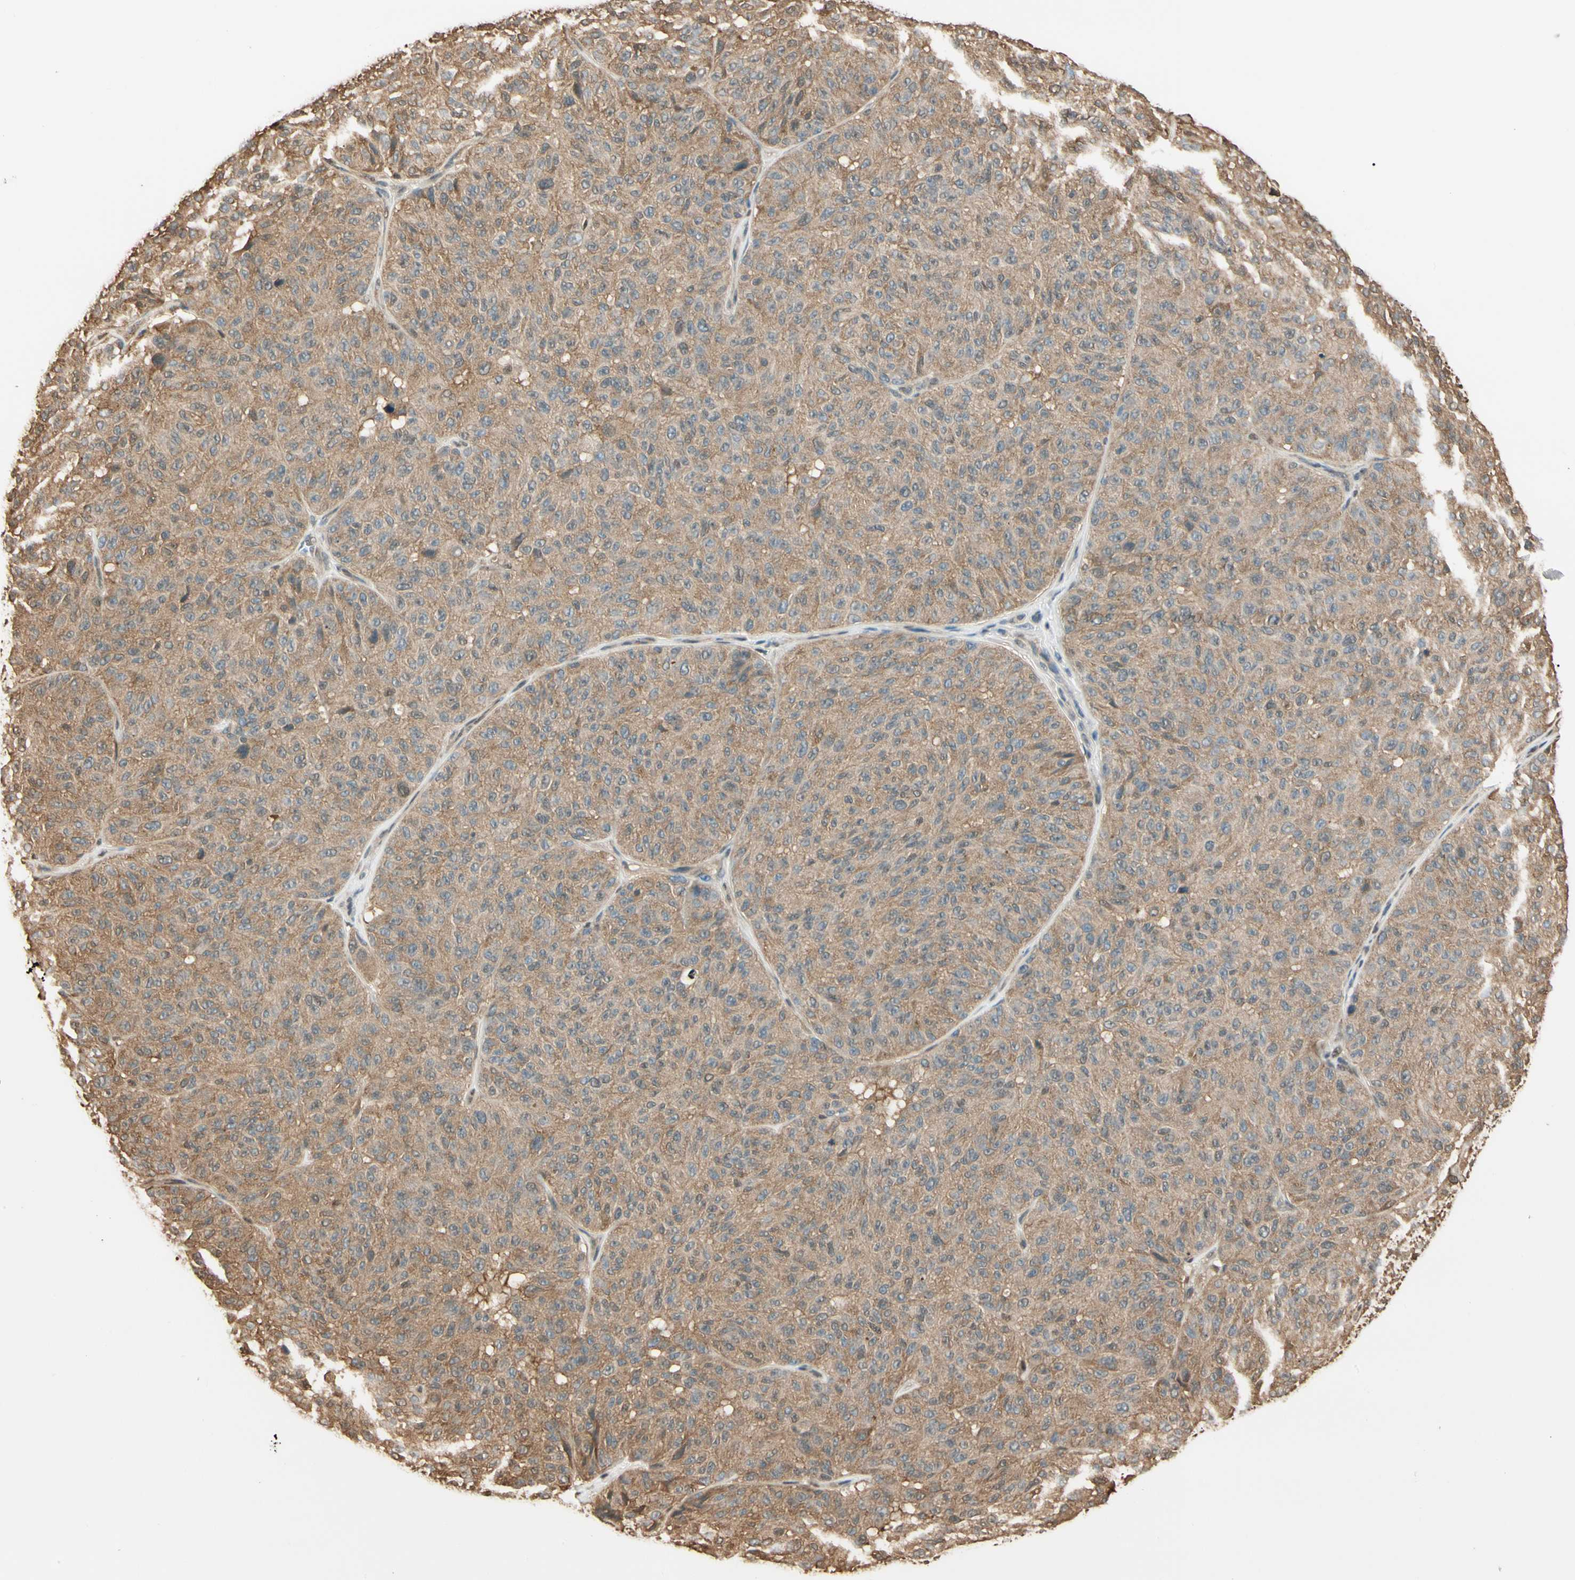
{"staining": {"intensity": "weak", "quantity": ">75%", "location": "cytoplasmic/membranous"}, "tissue": "melanoma", "cell_type": "Tumor cells", "image_type": "cancer", "snomed": [{"axis": "morphology", "description": "Malignant melanoma, NOS"}, {"axis": "topography", "description": "Skin"}], "caption": "A micrograph of human melanoma stained for a protein demonstrates weak cytoplasmic/membranous brown staining in tumor cells.", "gene": "PNCK", "patient": {"sex": "female", "age": 46}}